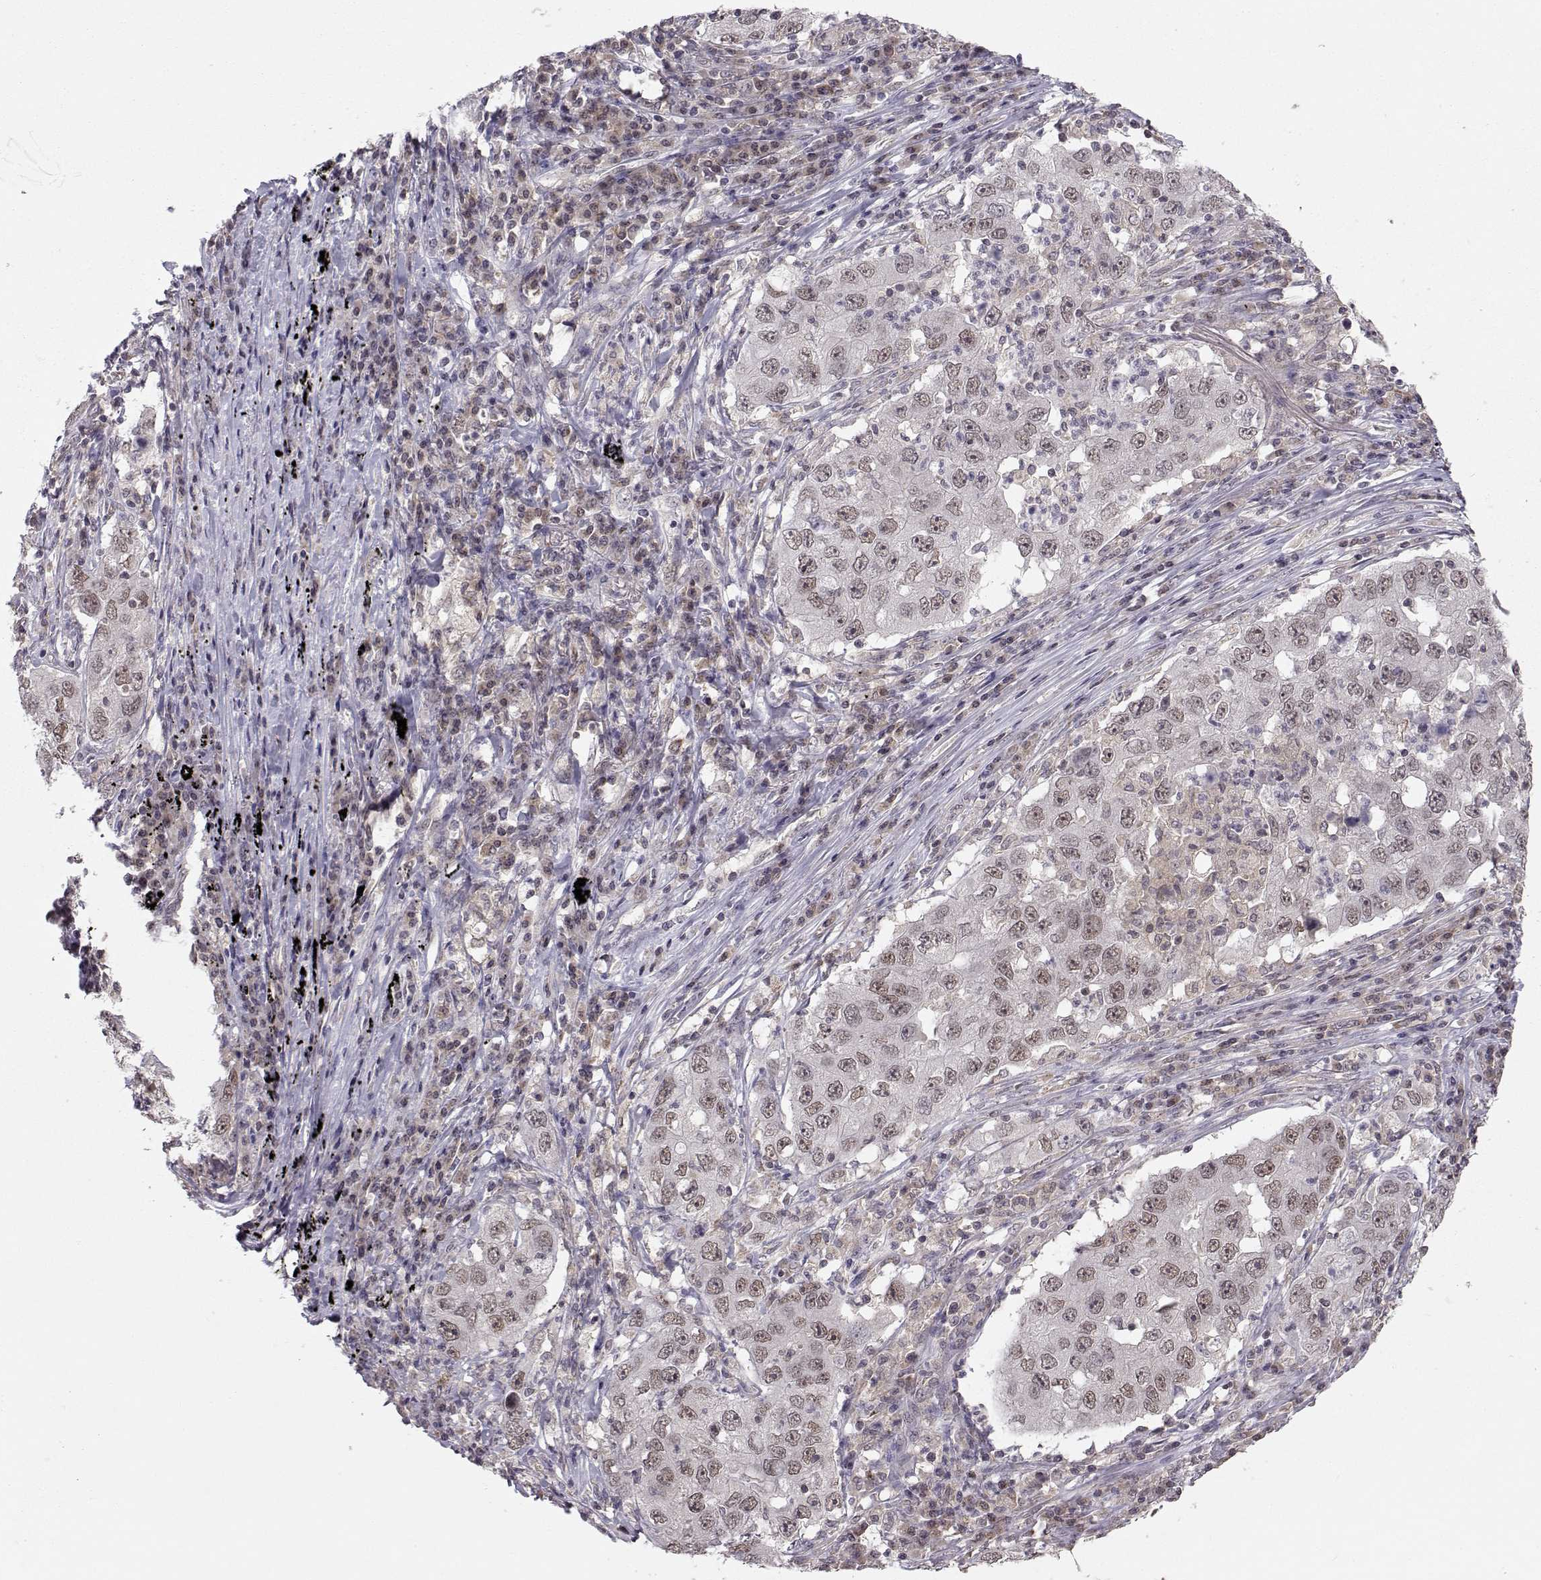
{"staining": {"intensity": "negative", "quantity": "none", "location": "none"}, "tissue": "lung cancer", "cell_type": "Tumor cells", "image_type": "cancer", "snomed": [{"axis": "morphology", "description": "Adenocarcinoma, NOS"}, {"axis": "topography", "description": "Lung"}], "caption": "Immunohistochemistry (IHC) photomicrograph of human lung cancer stained for a protein (brown), which reveals no positivity in tumor cells.", "gene": "KIF13B", "patient": {"sex": "male", "age": 73}}